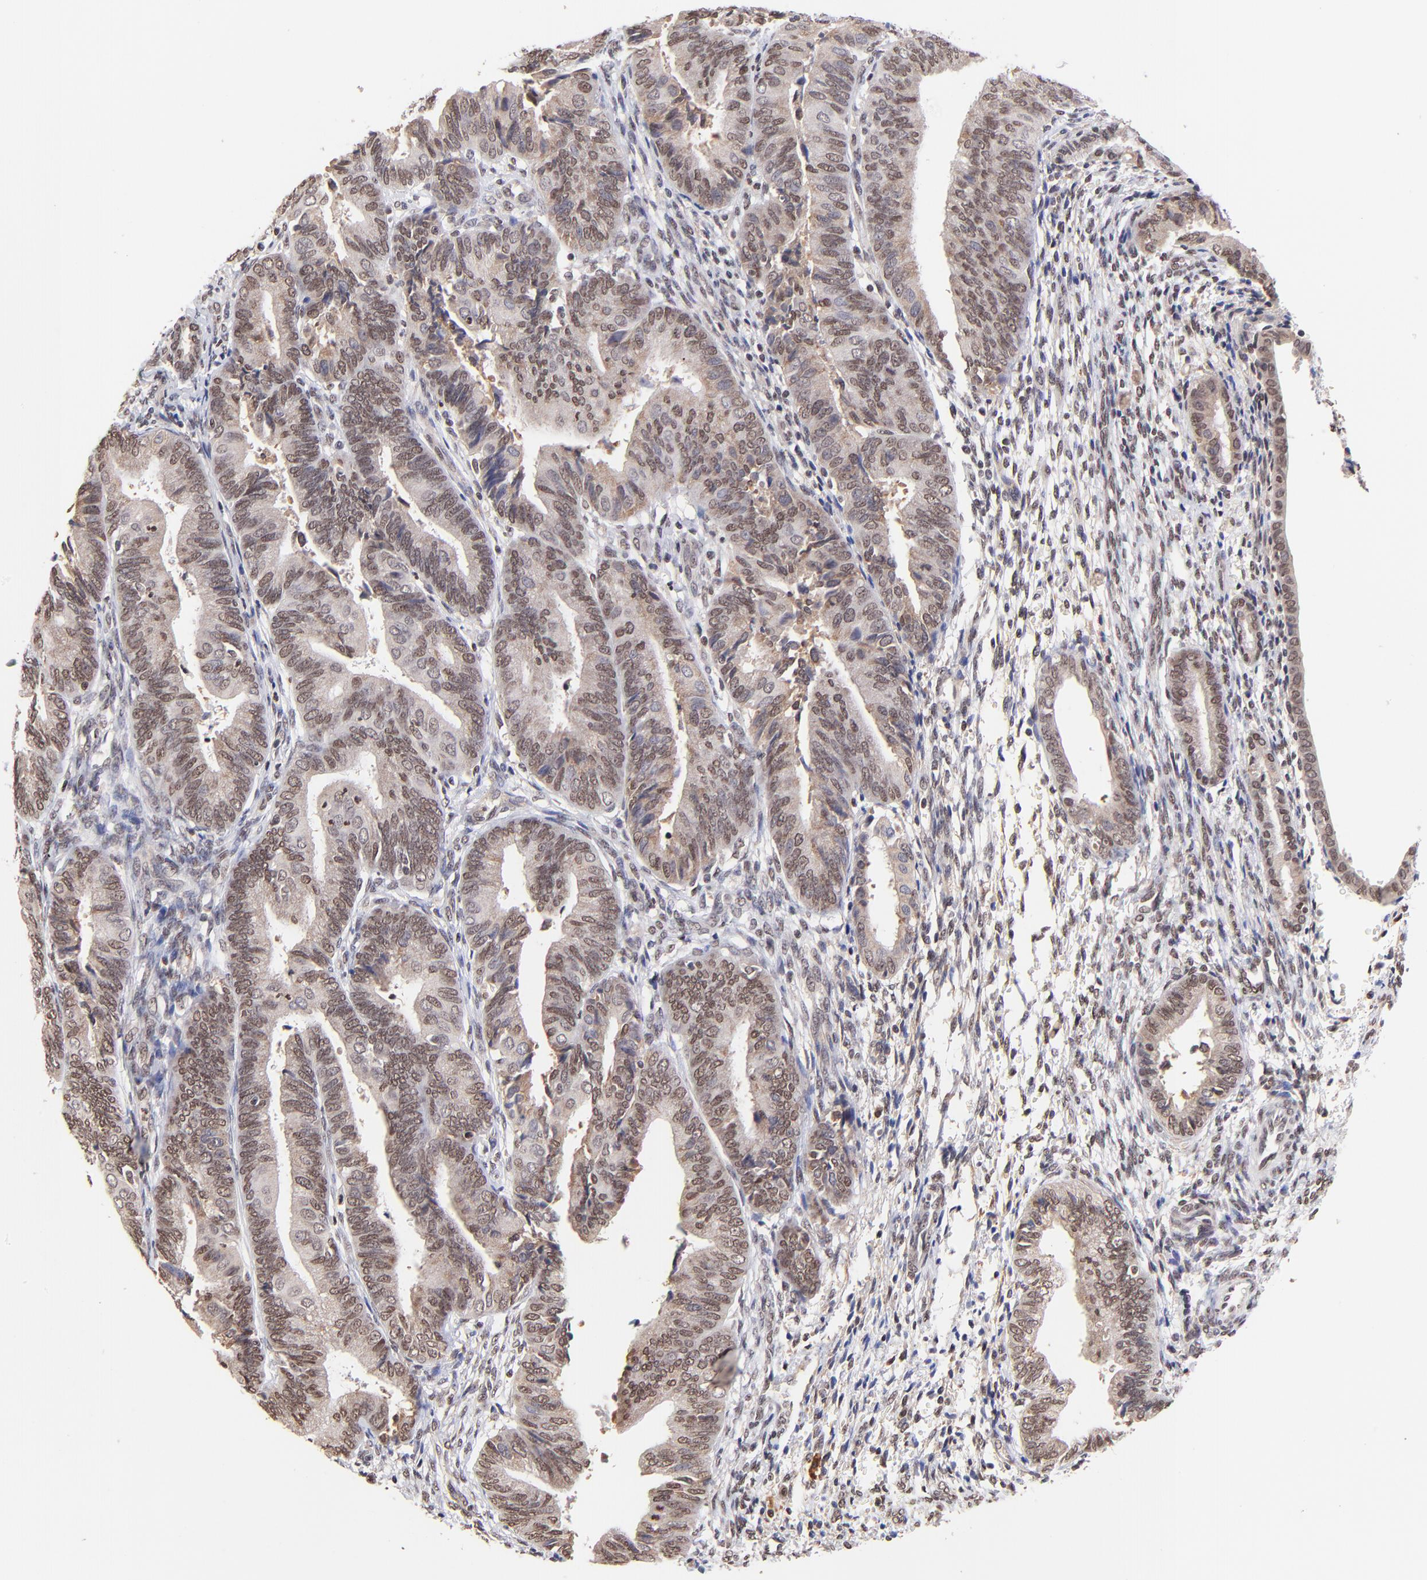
{"staining": {"intensity": "moderate", "quantity": ">75%", "location": "cytoplasmic/membranous,nuclear"}, "tissue": "endometrial cancer", "cell_type": "Tumor cells", "image_type": "cancer", "snomed": [{"axis": "morphology", "description": "Adenocarcinoma, NOS"}, {"axis": "topography", "description": "Endometrium"}], "caption": "DAB immunohistochemical staining of human endometrial adenocarcinoma demonstrates moderate cytoplasmic/membranous and nuclear protein expression in about >75% of tumor cells.", "gene": "WDR25", "patient": {"sex": "female", "age": 63}}